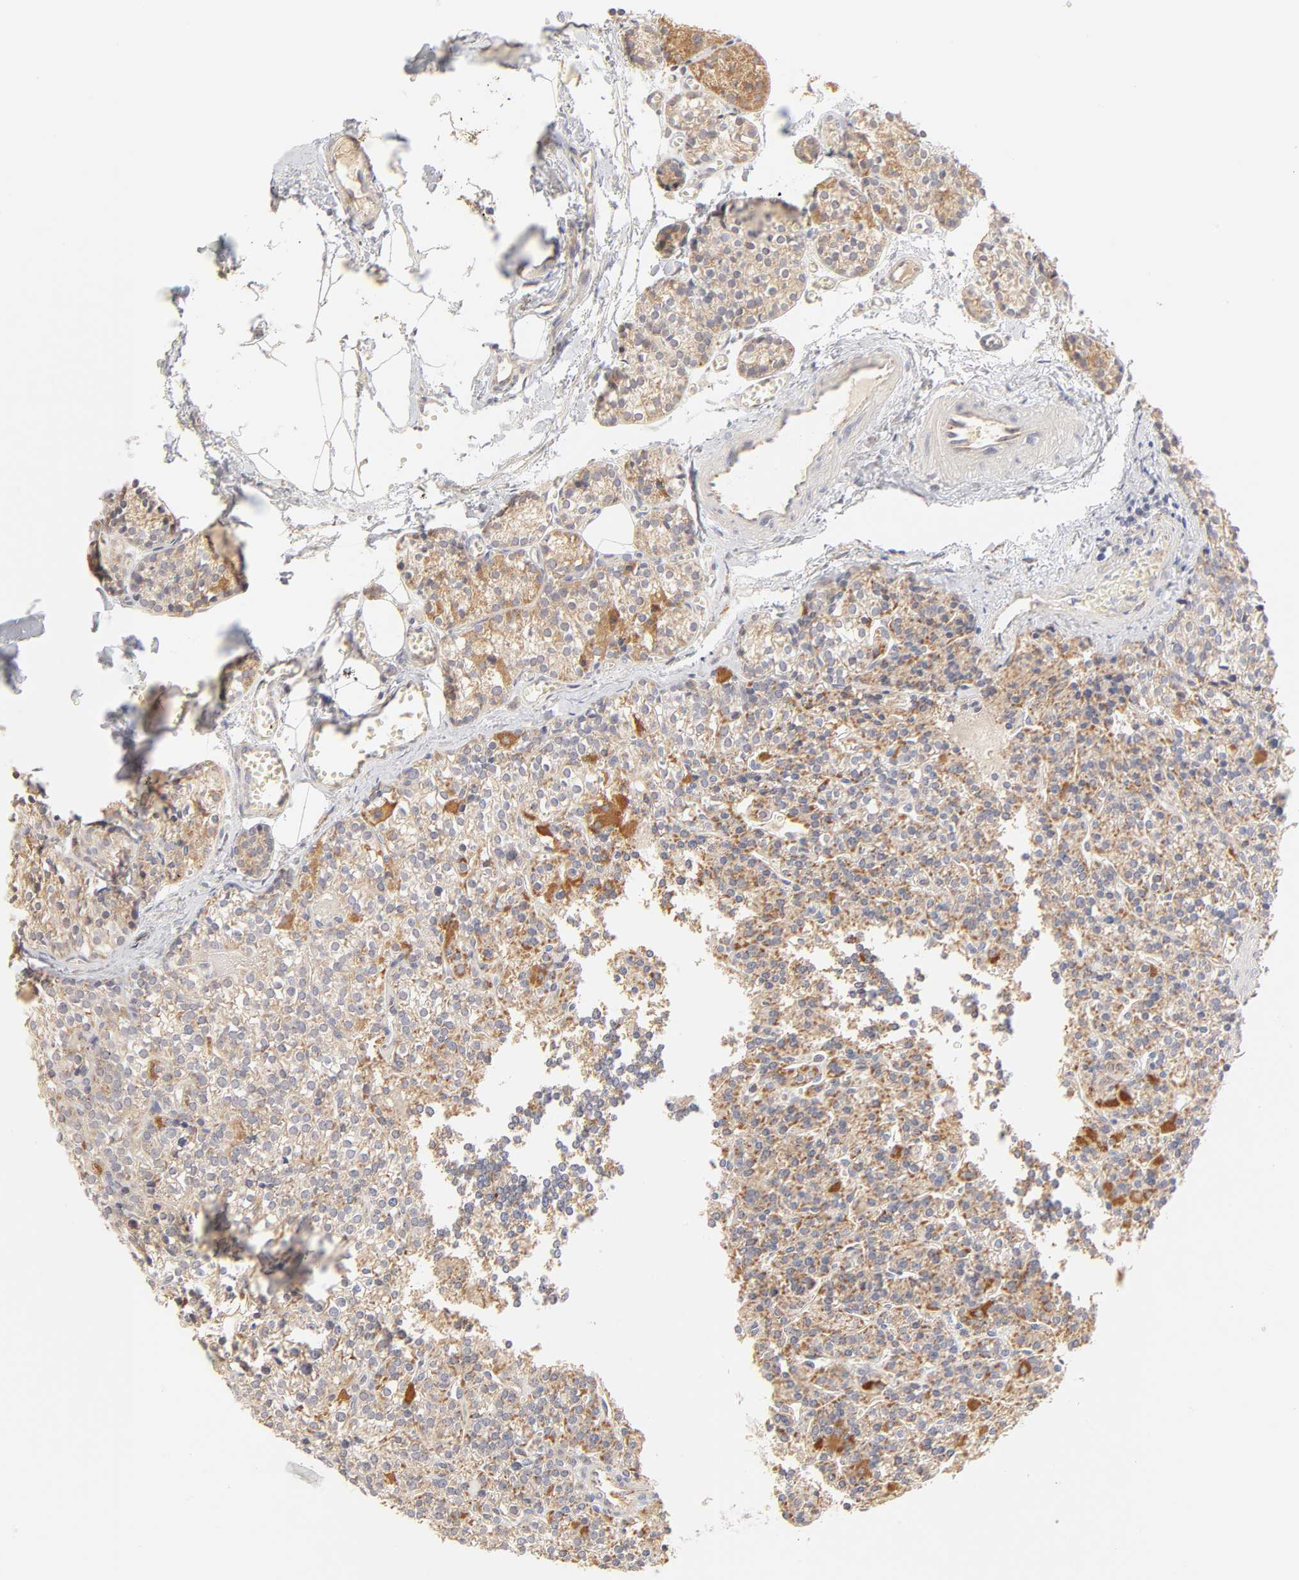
{"staining": {"intensity": "weak", "quantity": ">75%", "location": "cytoplasmic/membranous"}, "tissue": "parathyroid gland", "cell_type": "Glandular cells", "image_type": "normal", "snomed": [{"axis": "morphology", "description": "Normal tissue, NOS"}, {"axis": "topography", "description": "Parathyroid gland"}], "caption": "Immunohistochemistry of normal human parathyroid gland demonstrates low levels of weak cytoplasmic/membranous positivity in approximately >75% of glandular cells. The staining was performed using DAB, with brown indicating positive protein expression. Nuclei are stained blue with hematoxylin.", "gene": "MTERF2", "patient": {"sex": "female", "age": 50}}